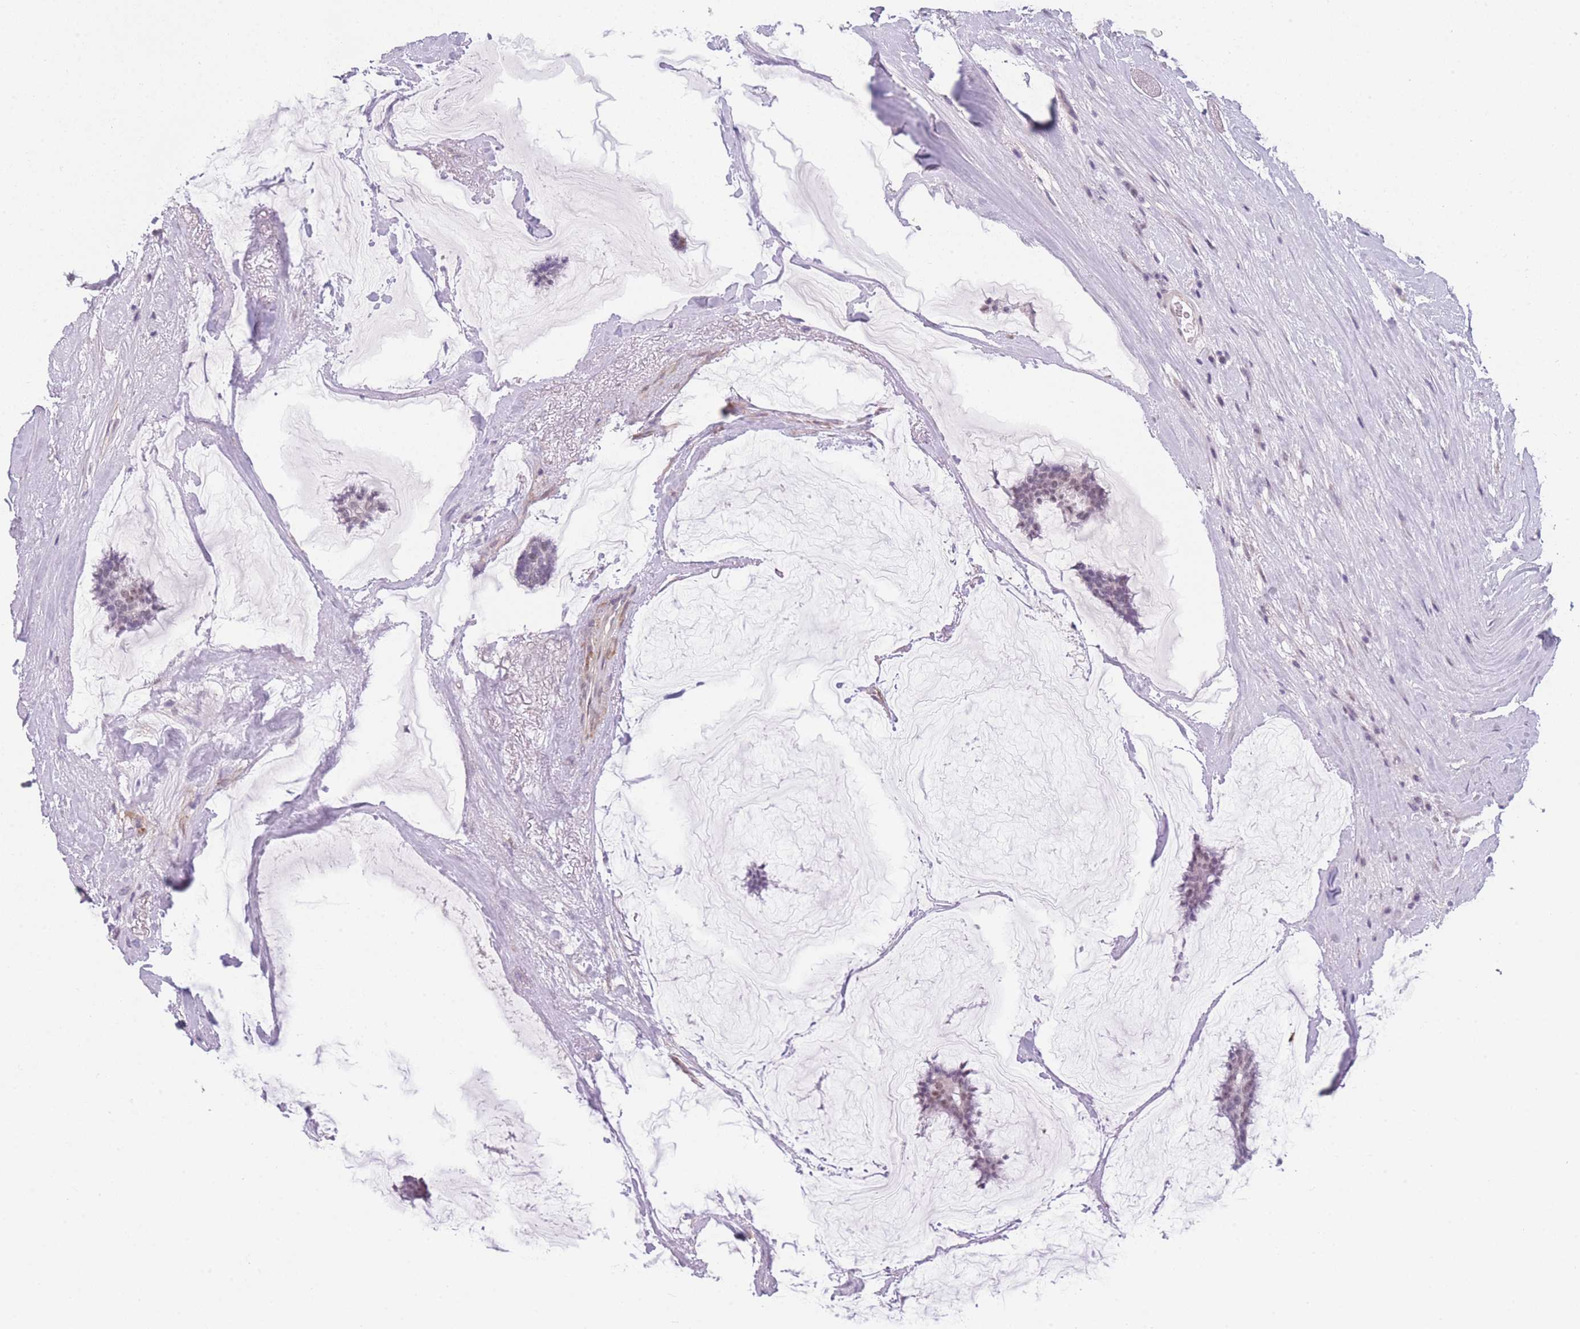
{"staining": {"intensity": "weak", "quantity": "25%-75%", "location": "nuclear"}, "tissue": "breast cancer", "cell_type": "Tumor cells", "image_type": "cancer", "snomed": [{"axis": "morphology", "description": "Duct carcinoma"}, {"axis": "topography", "description": "Breast"}], "caption": "Immunohistochemical staining of breast cancer shows low levels of weak nuclear positivity in about 25%-75% of tumor cells.", "gene": "SIN3B", "patient": {"sex": "female", "age": 93}}